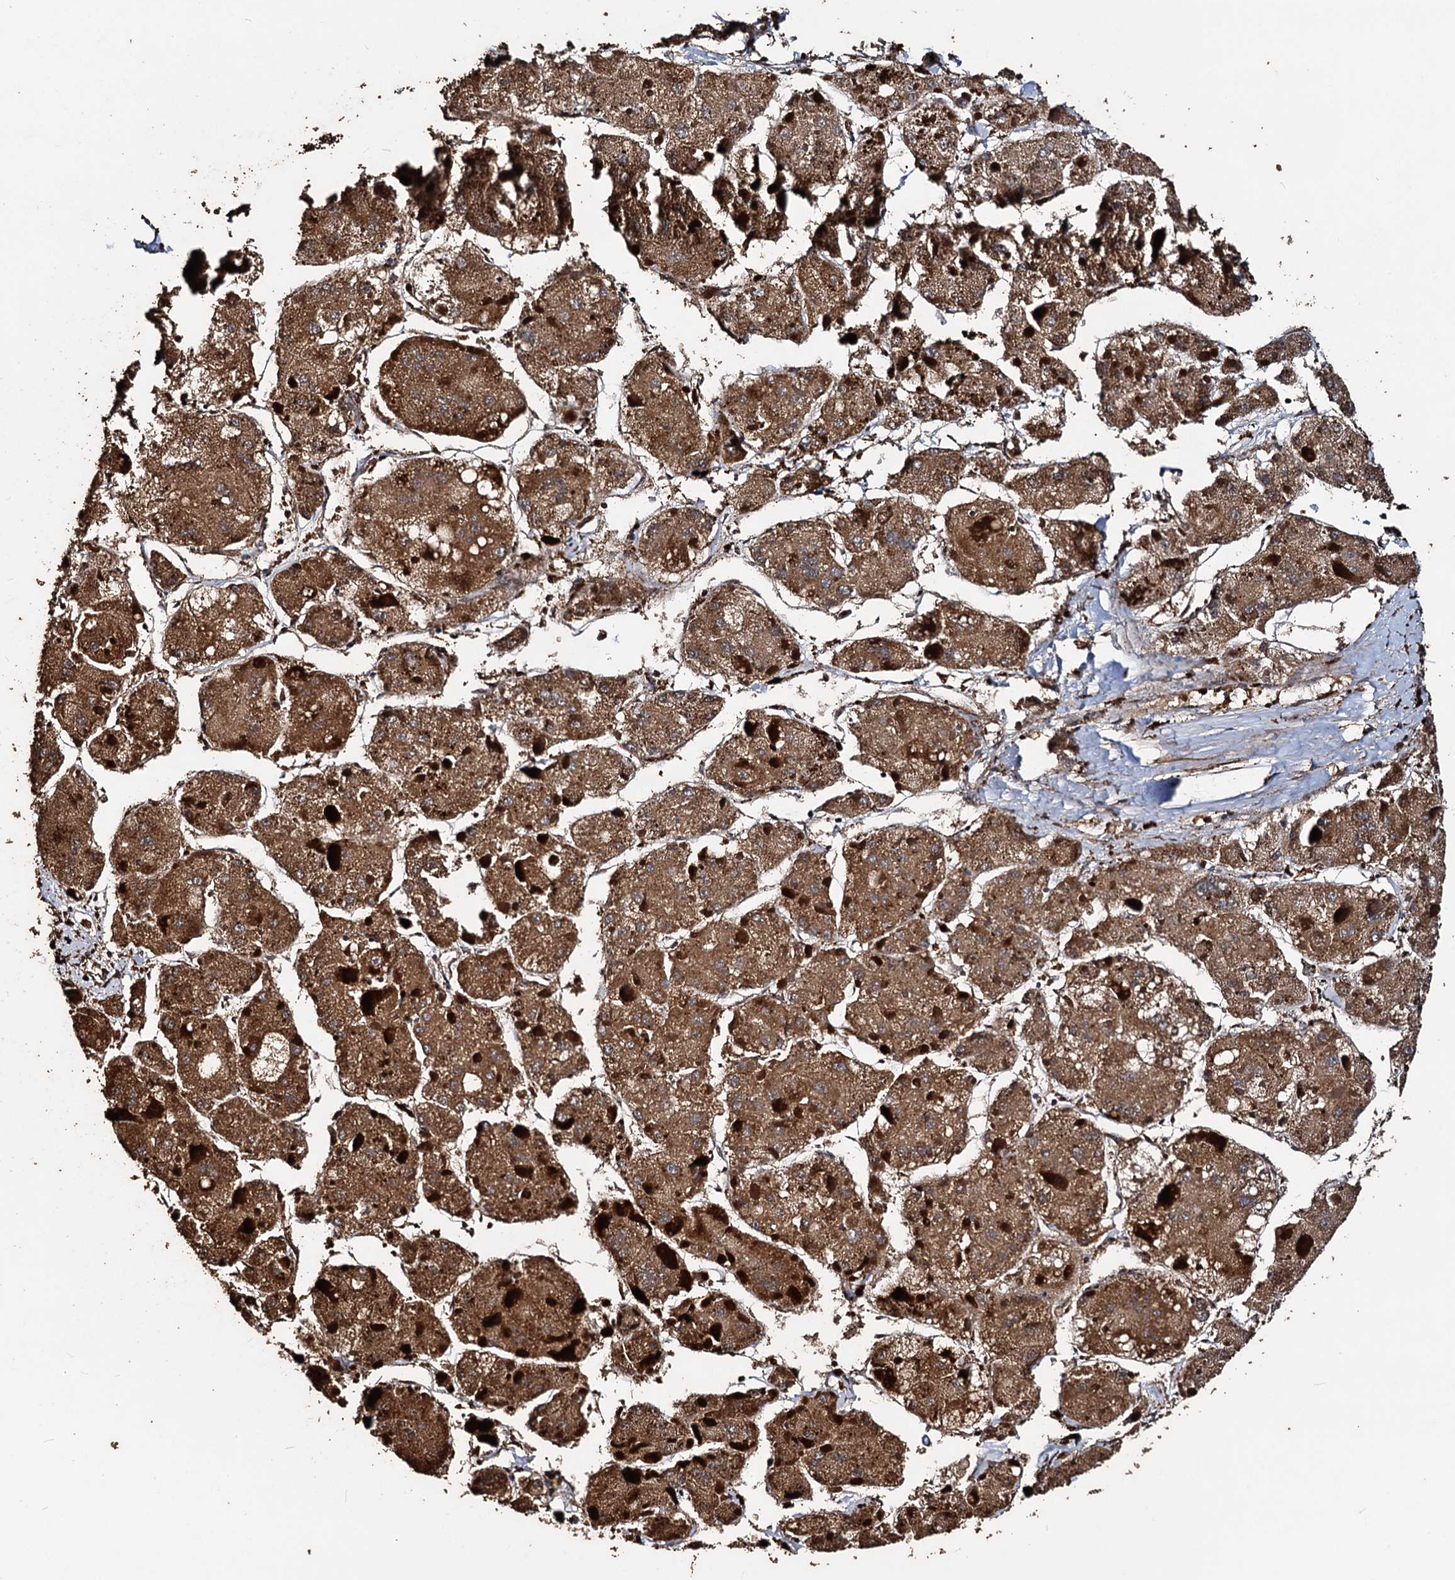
{"staining": {"intensity": "moderate", "quantity": ">75%", "location": "cytoplasmic/membranous"}, "tissue": "liver cancer", "cell_type": "Tumor cells", "image_type": "cancer", "snomed": [{"axis": "morphology", "description": "Carcinoma, Hepatocellular, NOS"}, {"axis": "topography", "description": "Liver"}], "caption": "This histopathology image demonstrates immunohistochemistry (IHC) staining of liver cancer, with medium moderate cytoplasmic/membranous staining in approximately >75% of tumor cells.", "gene": "NOTCH2NLA", "patient": {"sex": "female", "age": 73}}